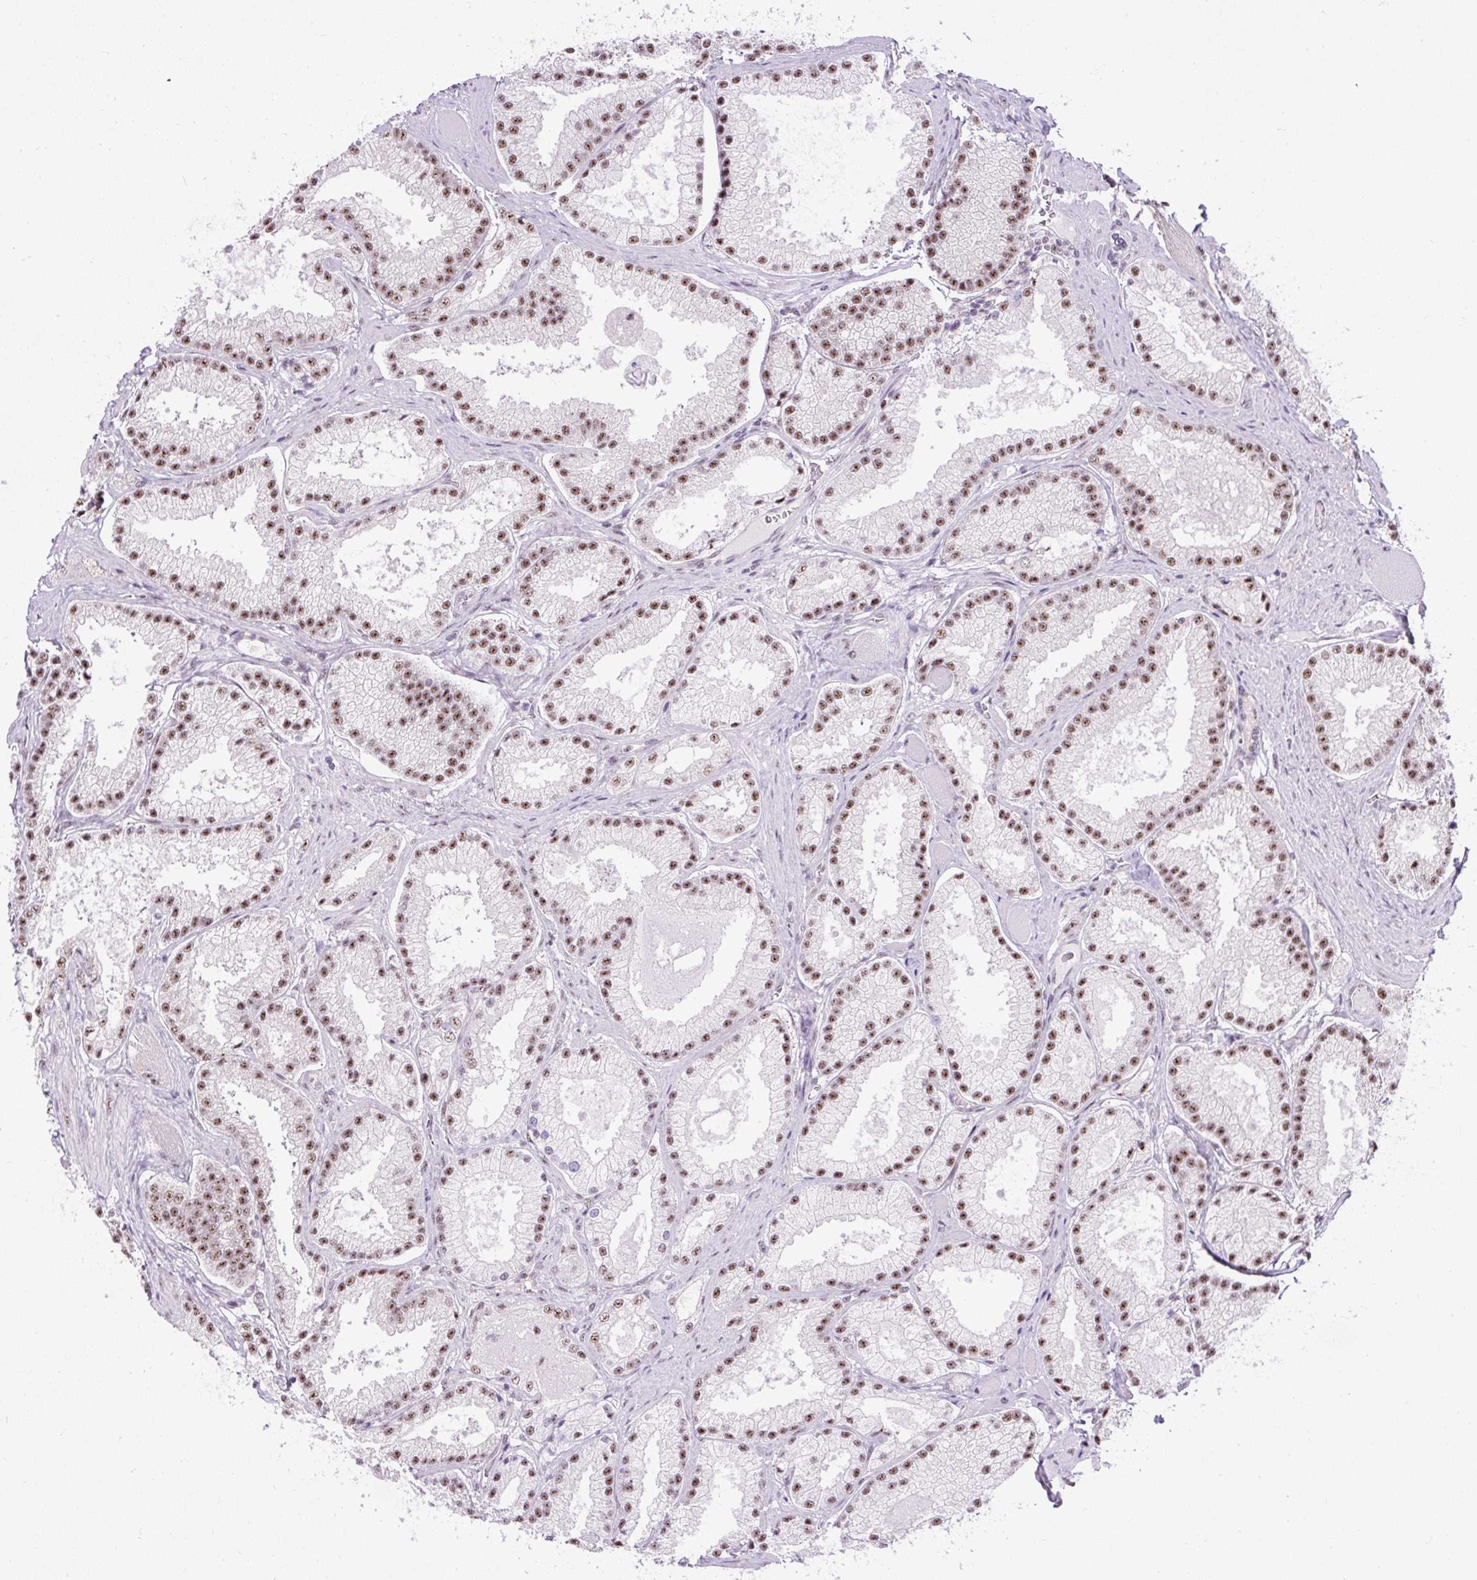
{"staining": {"intensity": "moderate", "quantity": ">75%", "location": "nuclear"}, "tissue": "prostate cancer", "cell_type": "Tumor cells", "image_type": "cancer", "snomed": [{"axis": "morphology", "description": "Adenocarcinoma, High grade"}, {"axis": "topography", "description": "Prostate"}], "caption": "Prostate cancer (high-grade adenocarcinoma) was stained to show a protein in brown. There is medium levels of moderate nuclear positivity in approximately >75% of tumor cells.", "gene": "SMC5", "patient": {"sex": "male", "age": 68}}